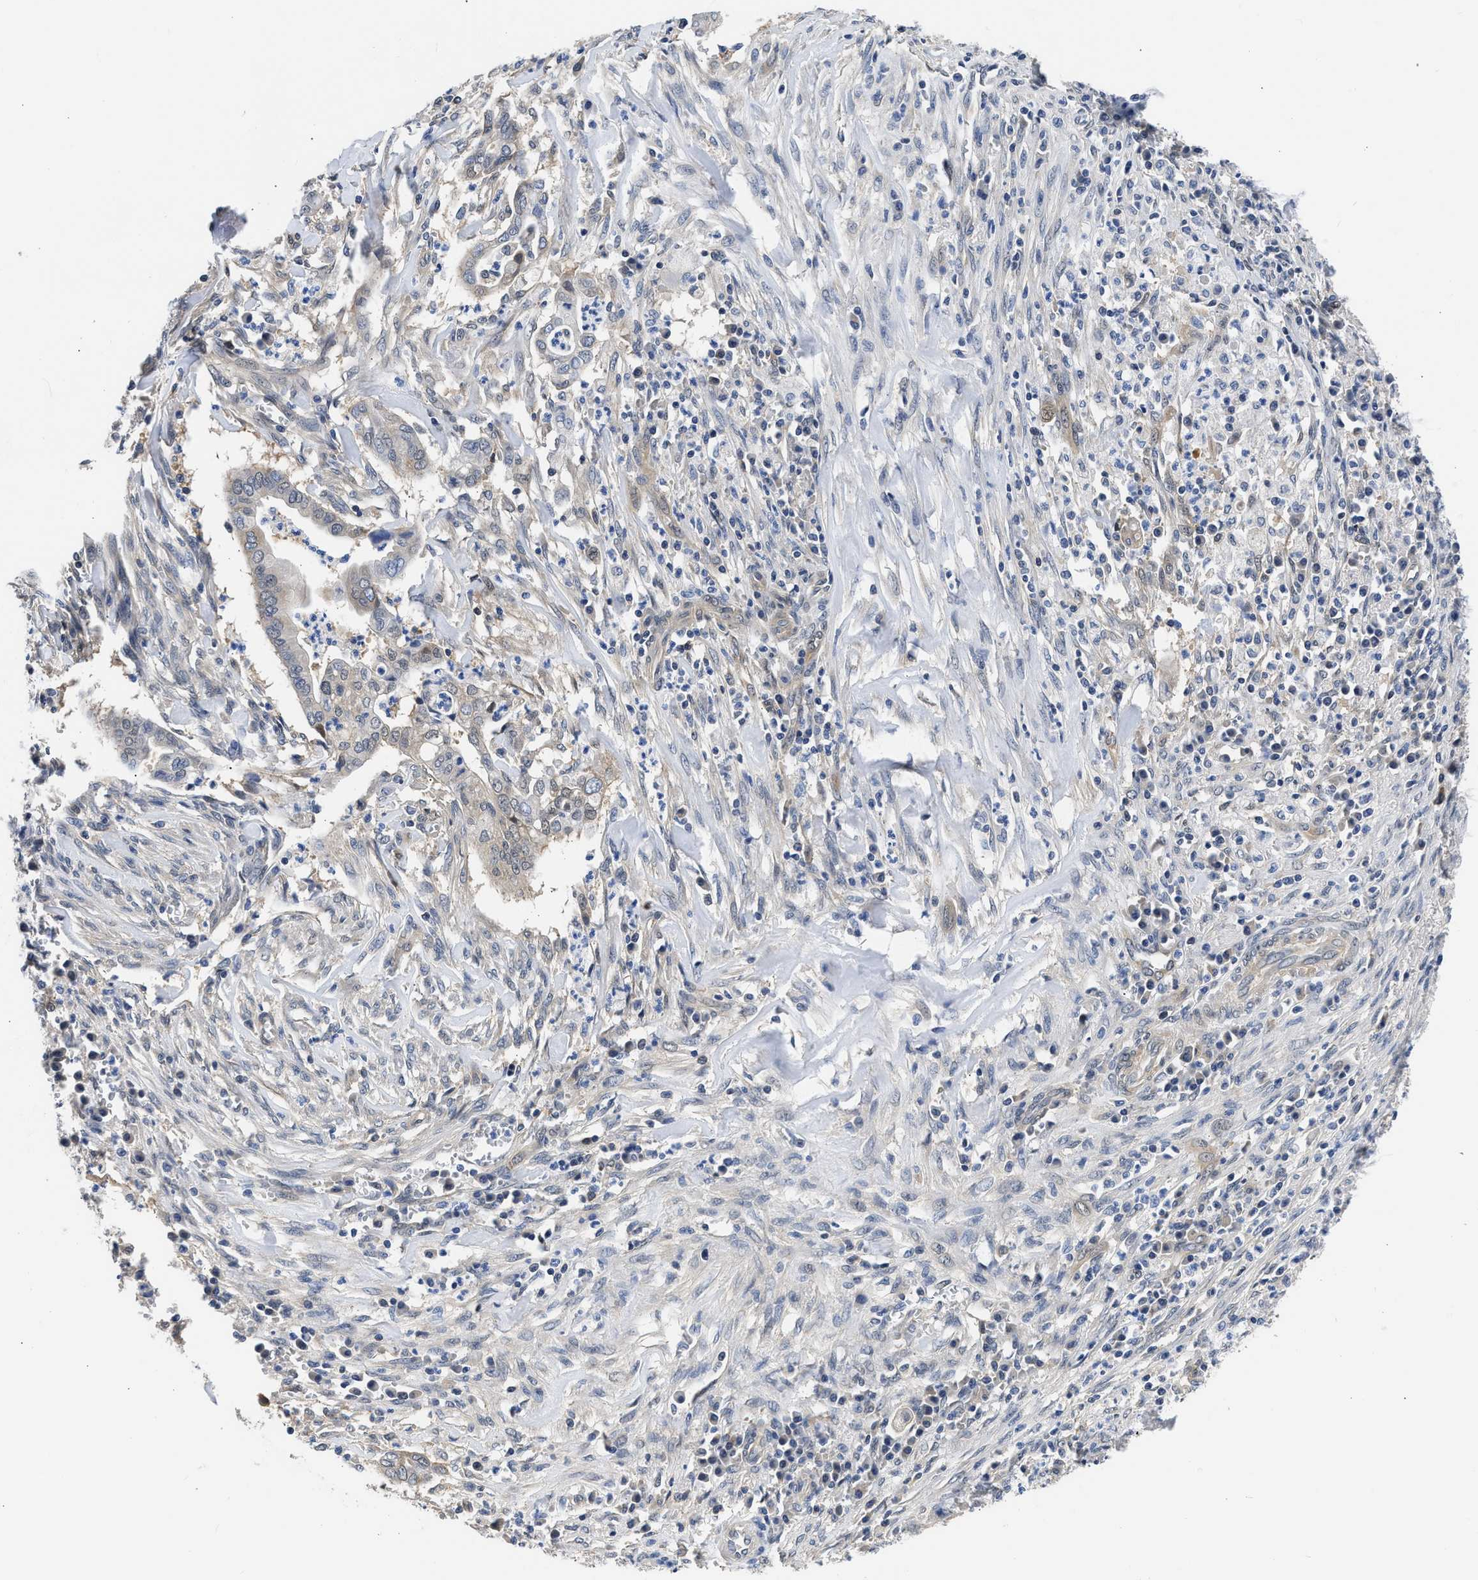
{"staining": {"intensity": "negative", "quantity": "none", "location": "none"}, "tissue": "cervical cancer", "cell_type": "Tumor cells", "image_type": "cancer", "snomed": [{"axis": "morphology", "description": "Adenocarcinoma, NOS"}, {"axis": "topography", "description": "Cervix"}], "caption": "A high-resolution photomicrograph shows immunohistochemistry staining of cervical cancer (adenocarcinoma), which demonstrates no significant positivity in tumor cells.", "gene": "XPO5", "patient": {"sex": "female", "age": 44}}